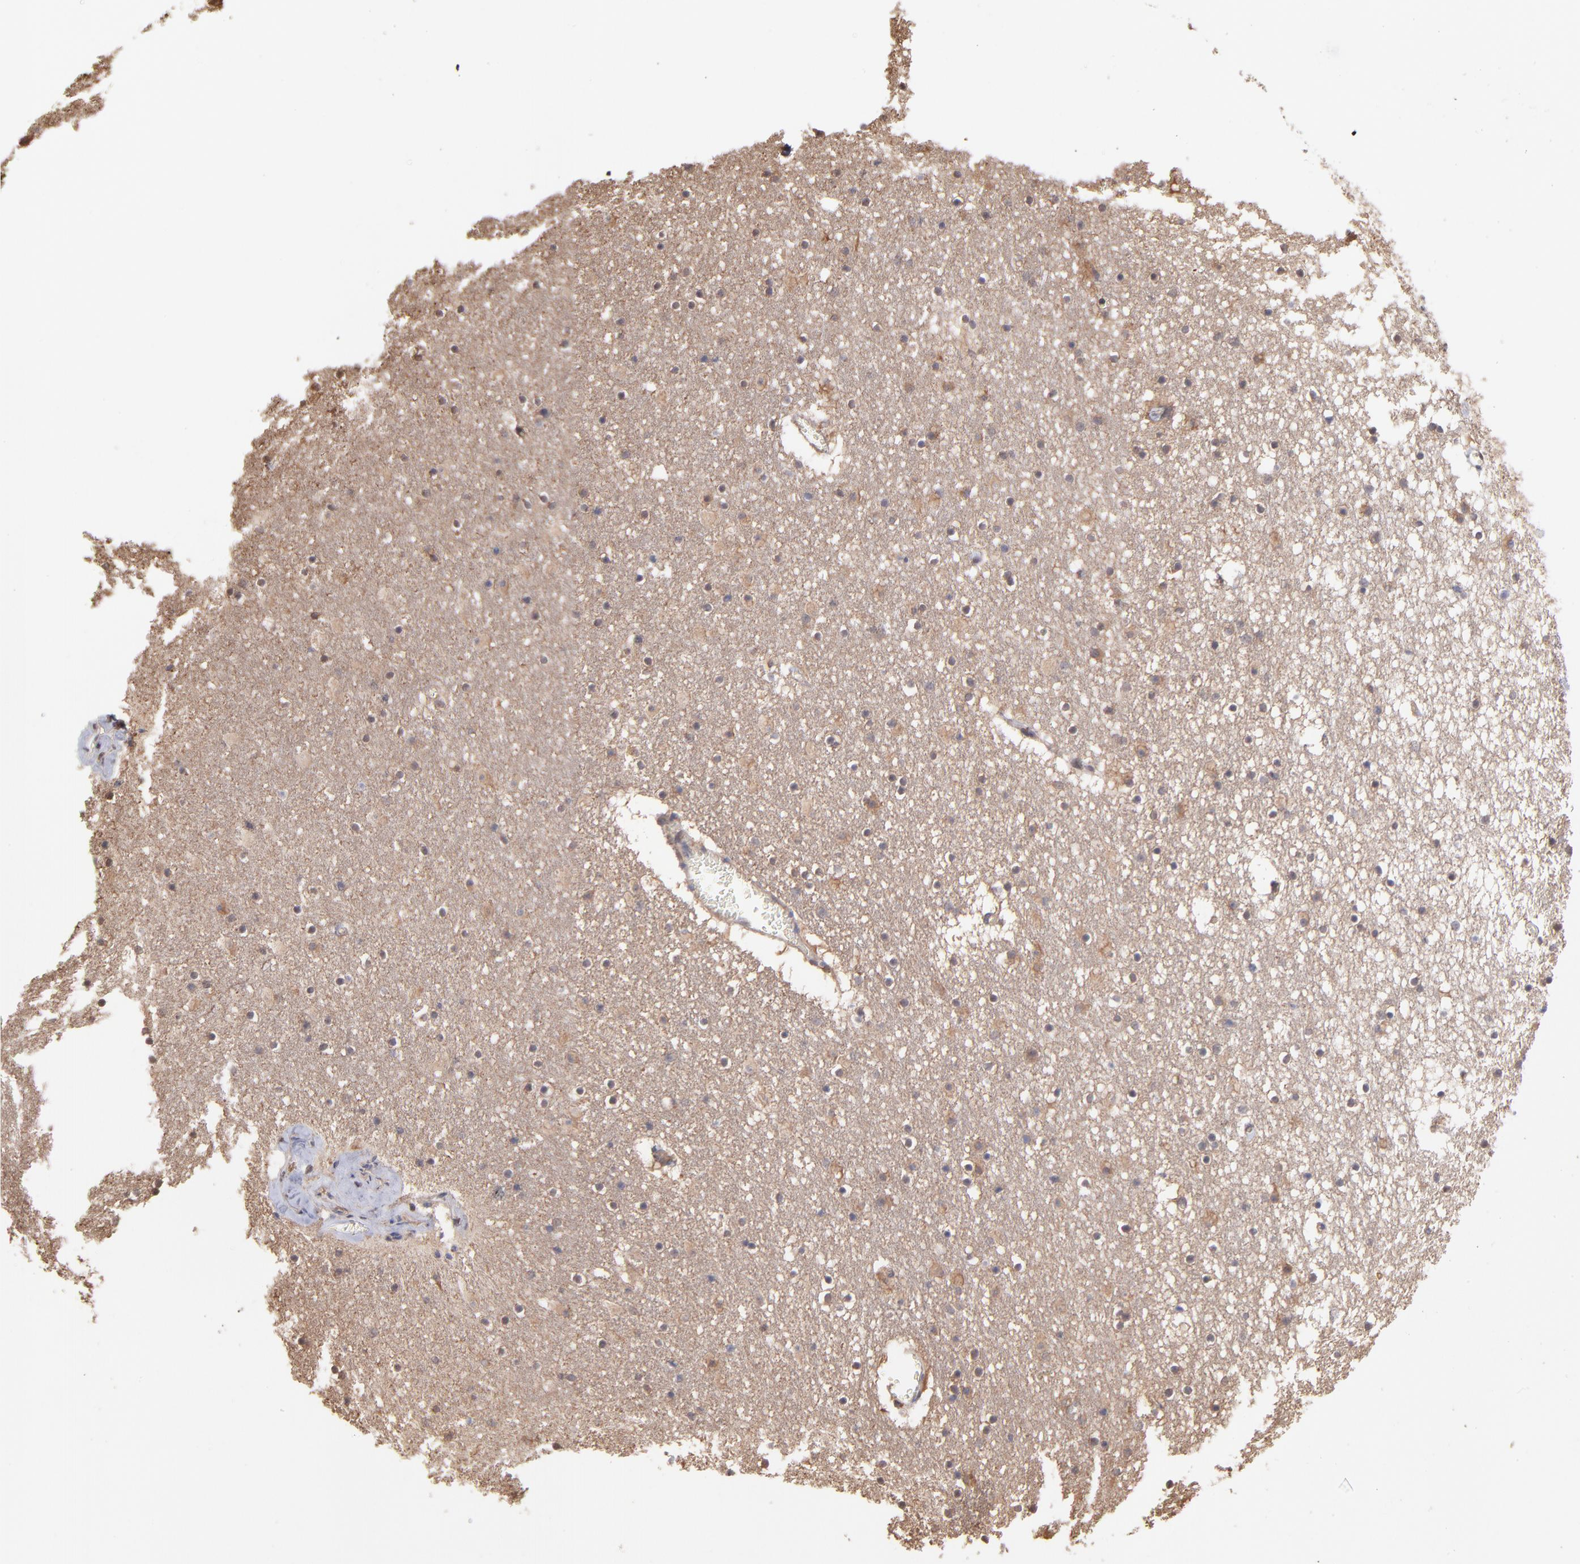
{"staining": {"intensity": "weak", "quantity": "<25%", "location": "cytoplasmic/membranous"}, "tissue": "caudate", "cell_type": "Glial cells", "image_type": "normal", "snomed": [{"axis": "morphology", "description": "Normal tissue, NOS"}, {"axis": "topography", "description": "Lateral ventricle wall"}], "caption": "Glial cells are negative for brown protein staining in unremarkable caudate. (DAB (3,3'-diaminobenzidine) immunohistochemistry (IHC) with hematoxylin counter stain).", "gene": "MAP2K2", "patient": {"sex": "male", "age": 45}}